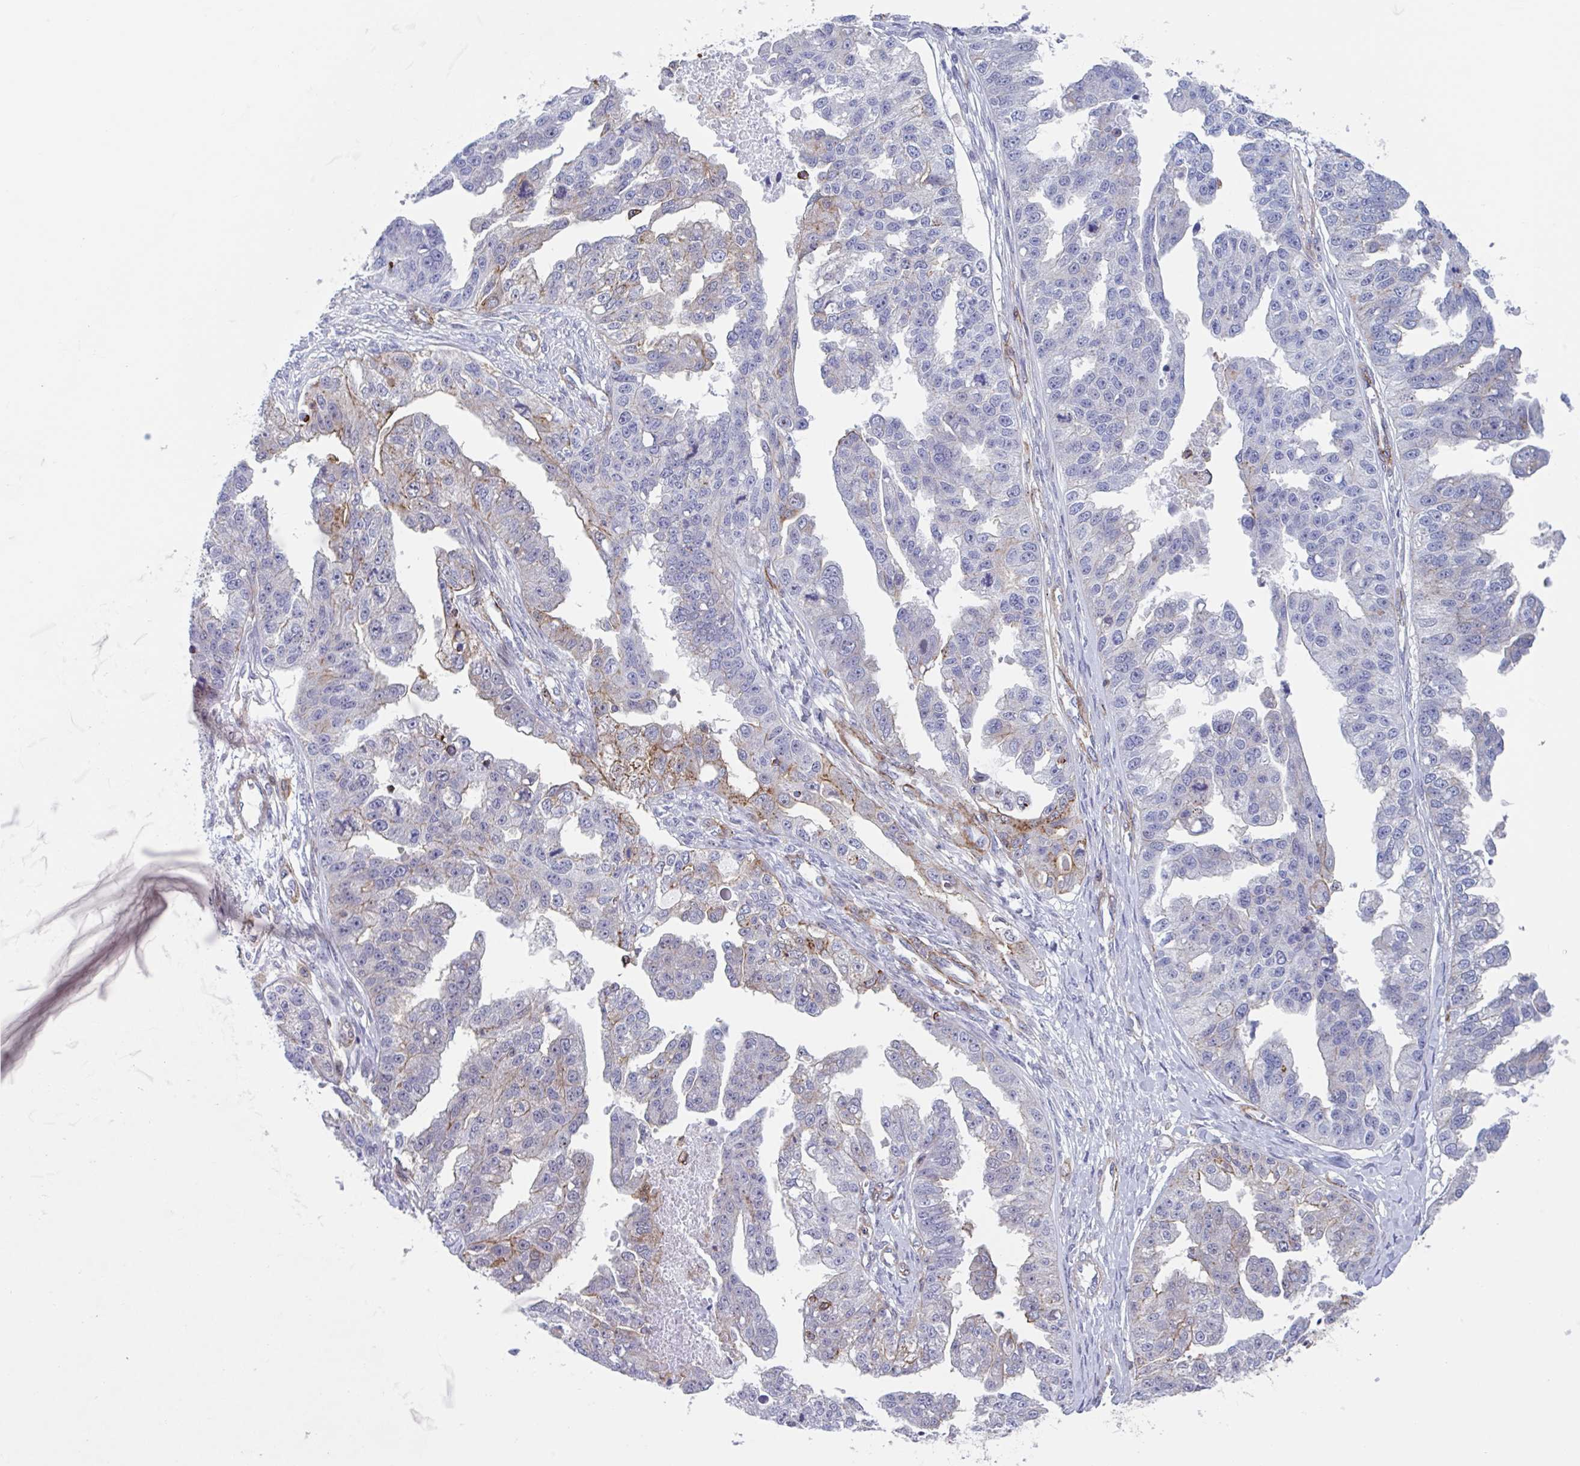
{"staining": {"intensity": "weak", "quantity": "<25%", "location": "cytoplasmic/membranous"}, "tissue": "ovarian cancer", "cell_type": "Tumor cells", "image_type": "cancer", "snomed": [{"axis": "morphology", "description": "Cystadenocarcinoma, serous, NOS"}, {"axis": "topography", "description": "Ovary"}], "caption": "Serous cystadenocarcinoma (ovarian) stained for a protein using IHC demonstrates no positivity tumor cells.", "gene": "EFHD1", "patient": {"sex": "female", "age": 58}}